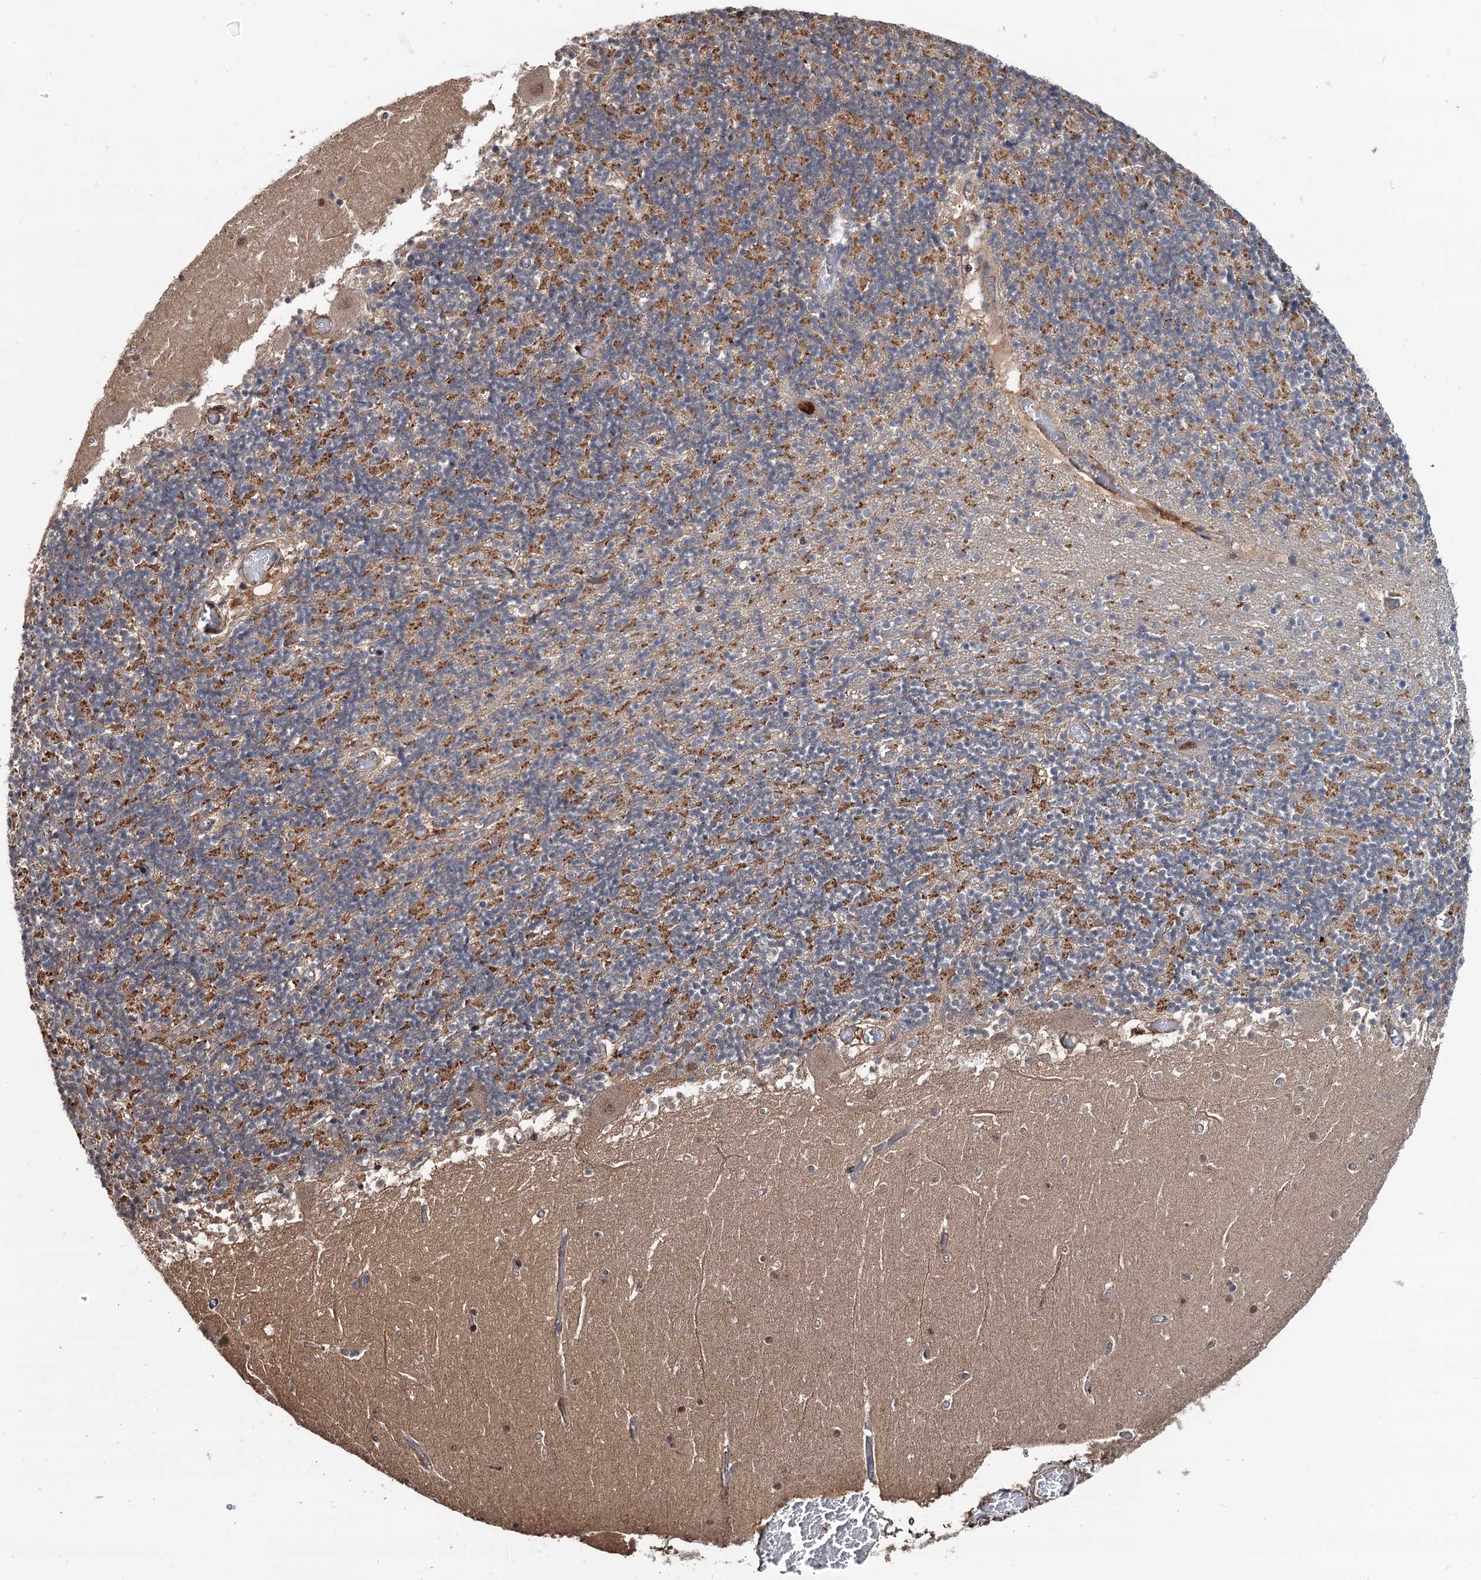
{"staining": {"intensity": "moderate", "quantity": "25%-75%", "location": "cytoplasmic/membranous"}, "tissue": "cerebellum", "cell_type": "Cells in granular layer", "image_type": "normal", "snomed": [{"axis": "morphology", "description": "Normal tissue, NOS"}, {"axis": "topography", "description": "Cerebellum"}], "caption": "Cells in granular layer display moderate cytoplasmic/membranous positivity in approximately 25%-75% of cells in benign cerebellum. (Stains: DAB in brown, nuclei in blue, Microscopy: brightfield microscopy at high magnification).", "gene": "GRIP1", "patient": {"sex": "female", "age": 28}}